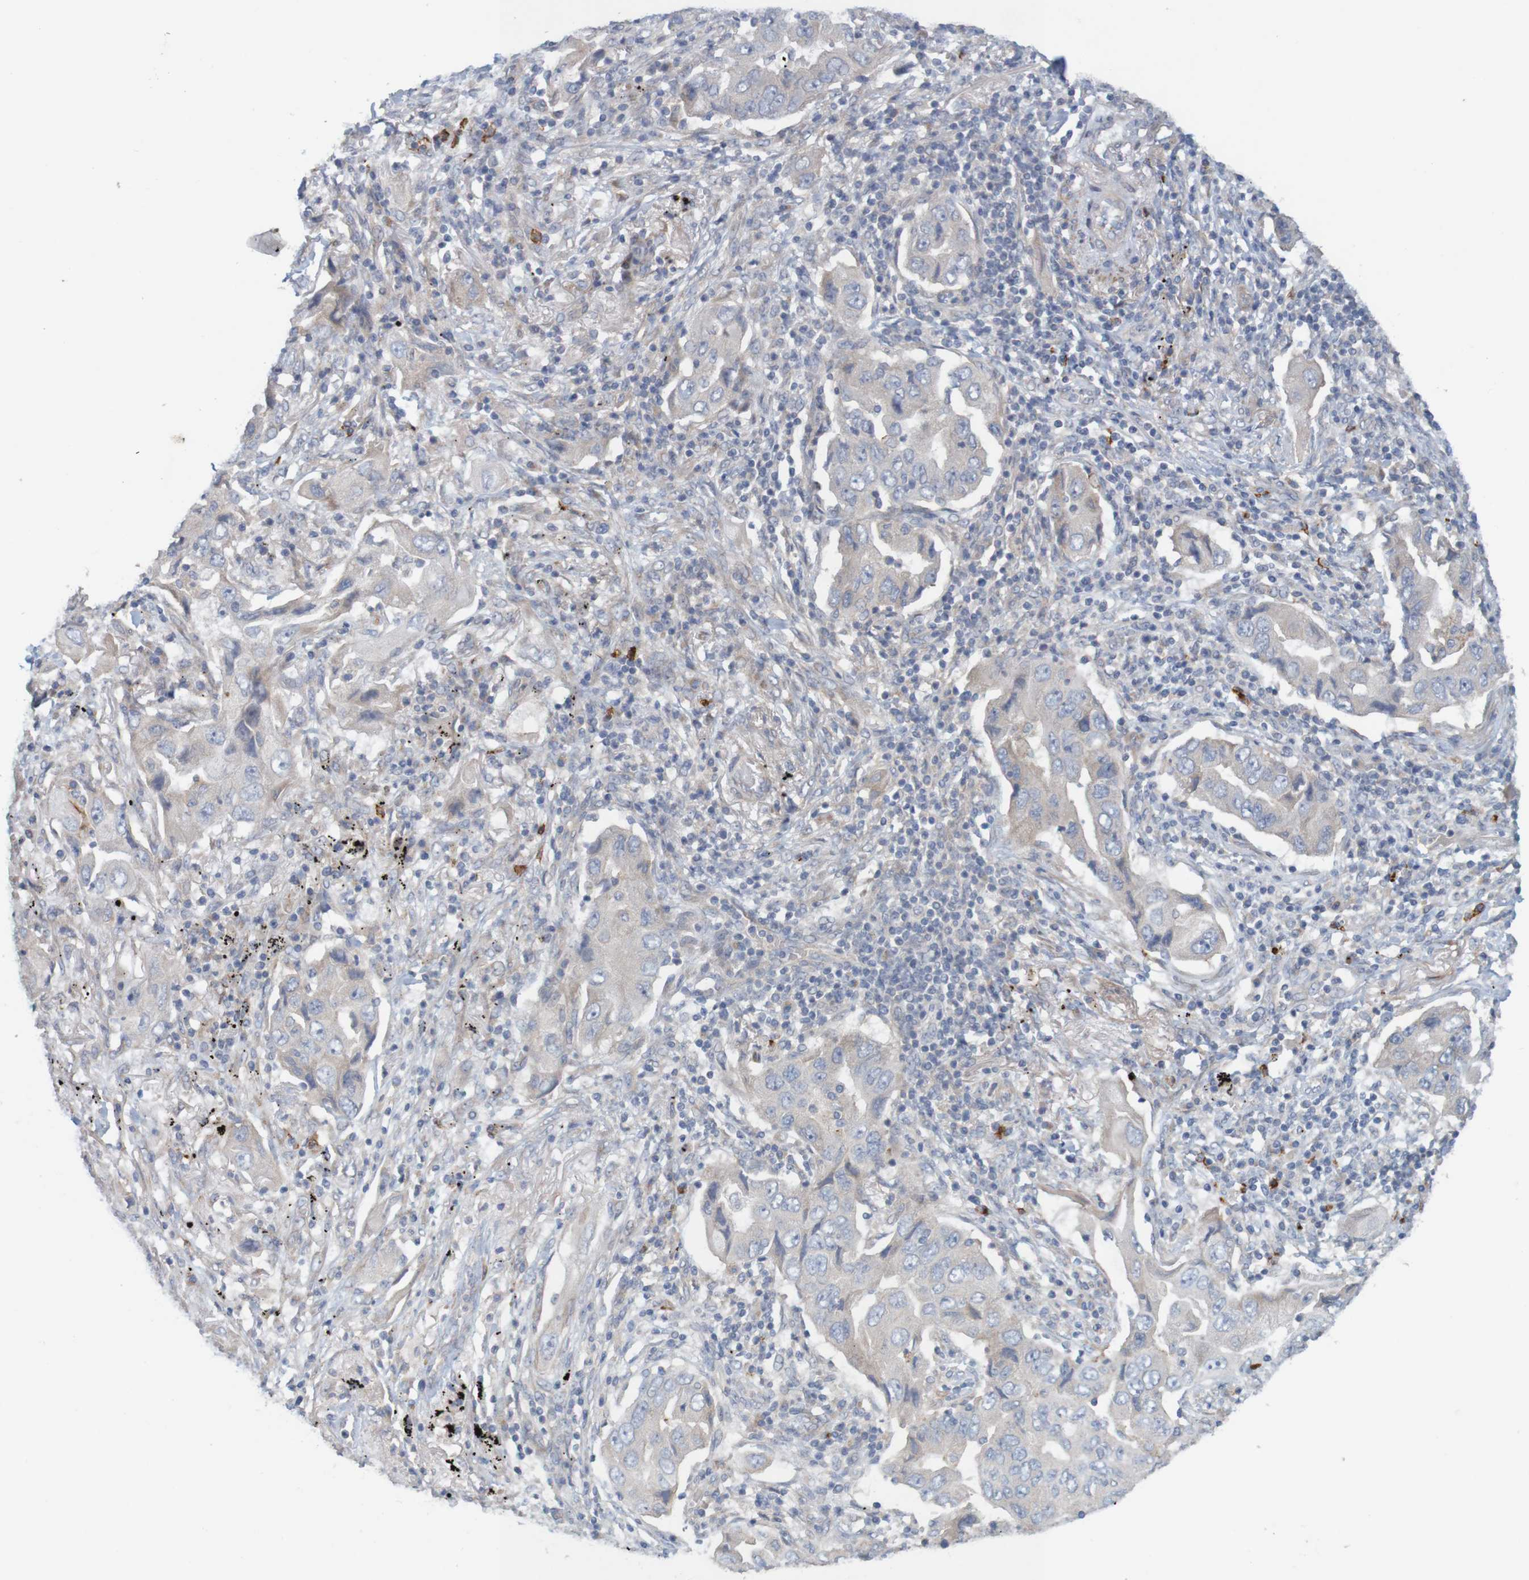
{"staining": {"intensity": "weak", "quantity": "<25%", "location": "cytoplasmic/membranous"}, "tissue": "lung cancer", "cell_type": "Tumor cells", "image_type": "cancer", "snomed": [{"axis": "morphology", "description": "Adenocarcinoma, NOS"}, {"axis": "topography", "description": "Lung"}], "caption": "A high-resolution image shows IHC staining of lung cancer, which exhibits no significant staining in tumor cells. (DAB immunohistochemistry (IHC) visualized using brightfield microscopy, high magnification).", "gene": "KRT23", "patient": {"sex": "female", "age": 65}}